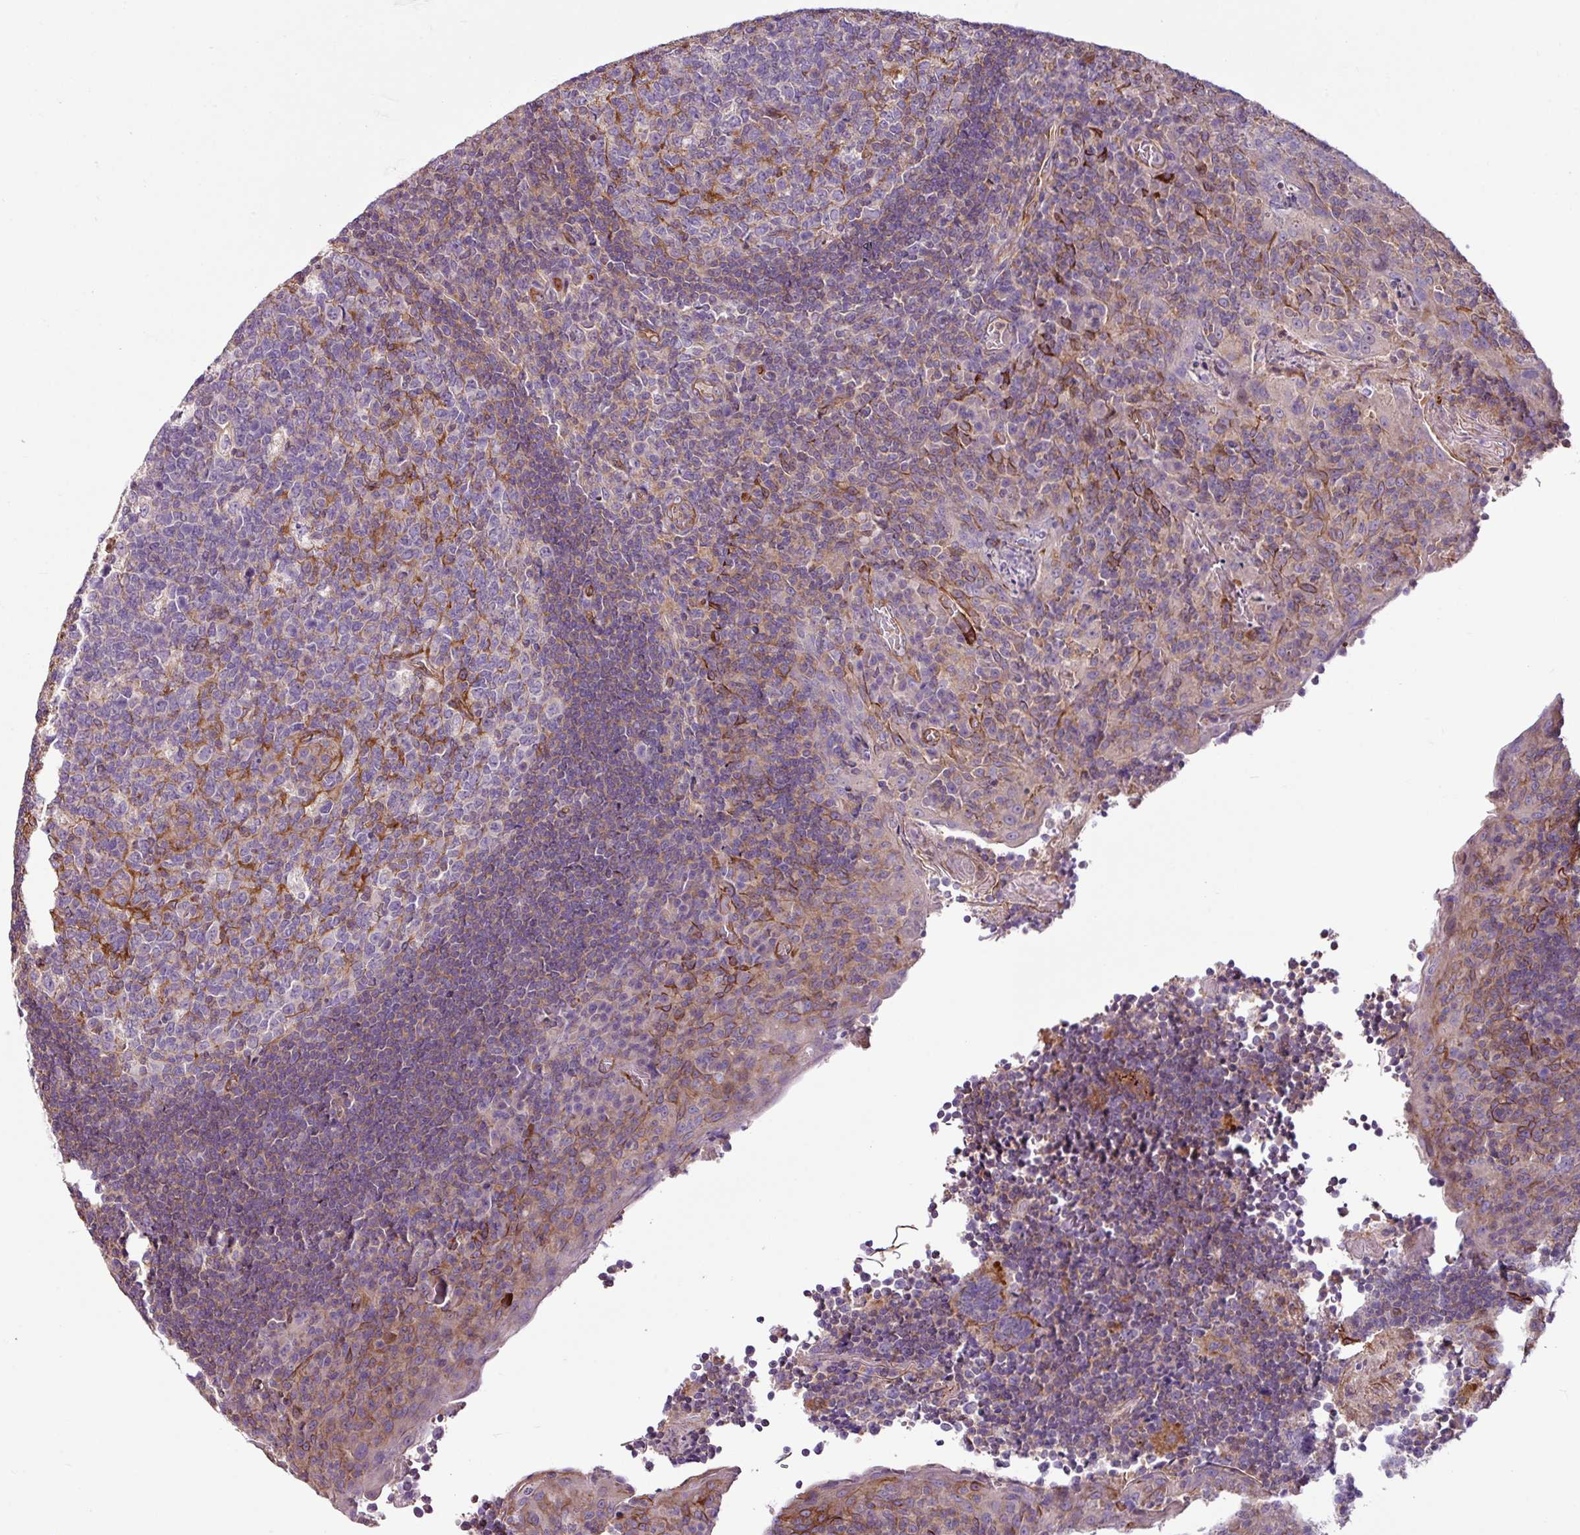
{"staining": {"intensity": "negative", "quantity": "none", "location": "none"}, "tissue": "tonsil", "cell_type": "Germinal center cells", "image_type": "normal", "snomed": [{"axis": "morphology", "description": "Normal tissue, NOS"}, {"axis": "topography", "description": "Tonsil"}], "caption": "A high-resolution micrograph shows IHC staining of normal tonsil, which exhibits no significant positivity in germinal center cells. (DAB immunohistochemistry (IHC) with hematoxylin counter stain).", "gene": "ZNF106", "patient": {"sex": "male", "age": 17}}